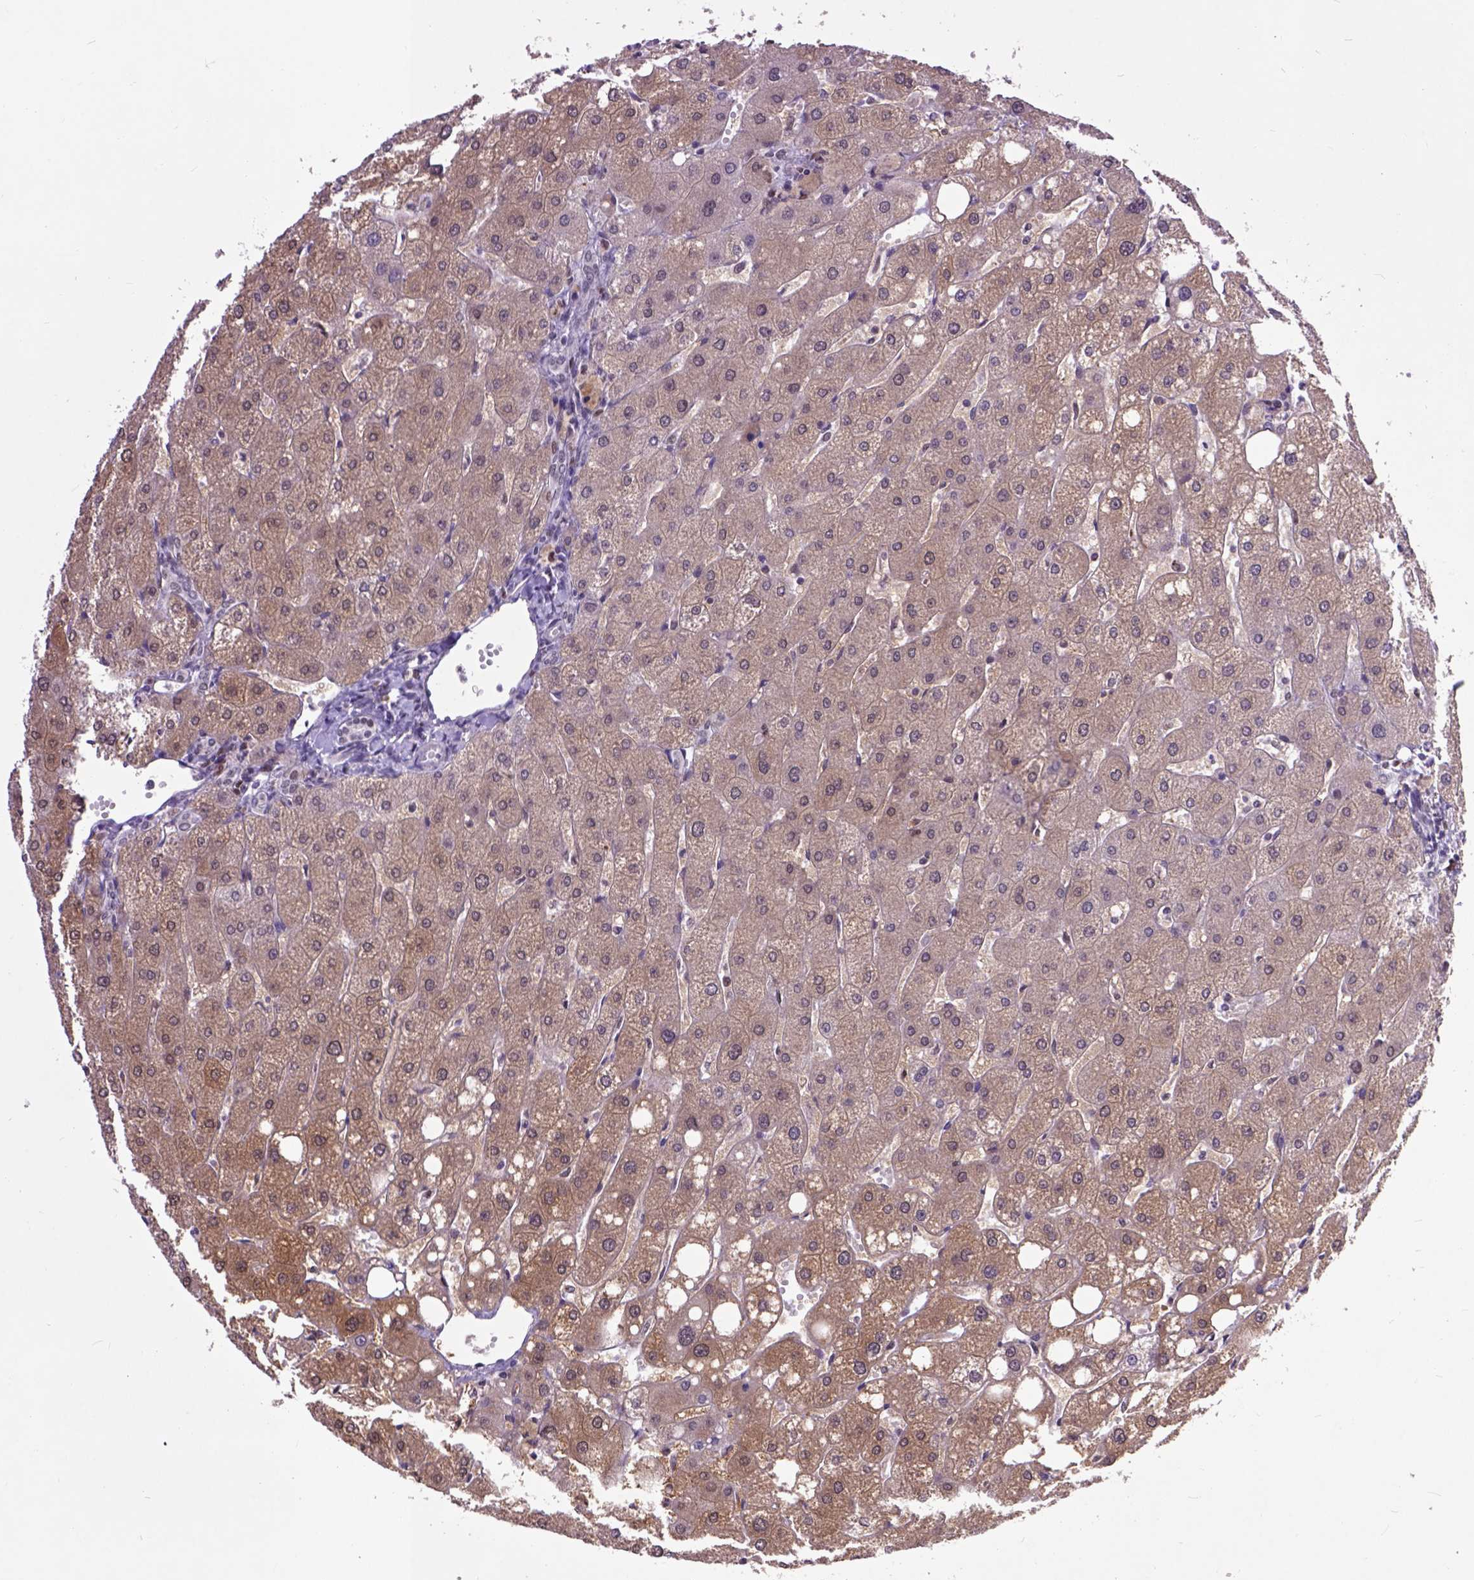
{"staining": {"intensity": "weak", "quantity": ">75%", "location": "nuclear"}, "tissue": "liver", "cell_type": "Cholangiocytes", "image_type": "normal", "snomed": [{"axis": "morphology", "description": "Normal tissue, NOS"}, {"axis": "topography", "description": "Liver"}], "caption": "Immunohistochemical staining of benign human liver demonstrates low levels of weak nuclear staining in approximately >75% of cholangiocytes.", "gene": "RCC2", "patient": {"sex": "male", "age": 67}}